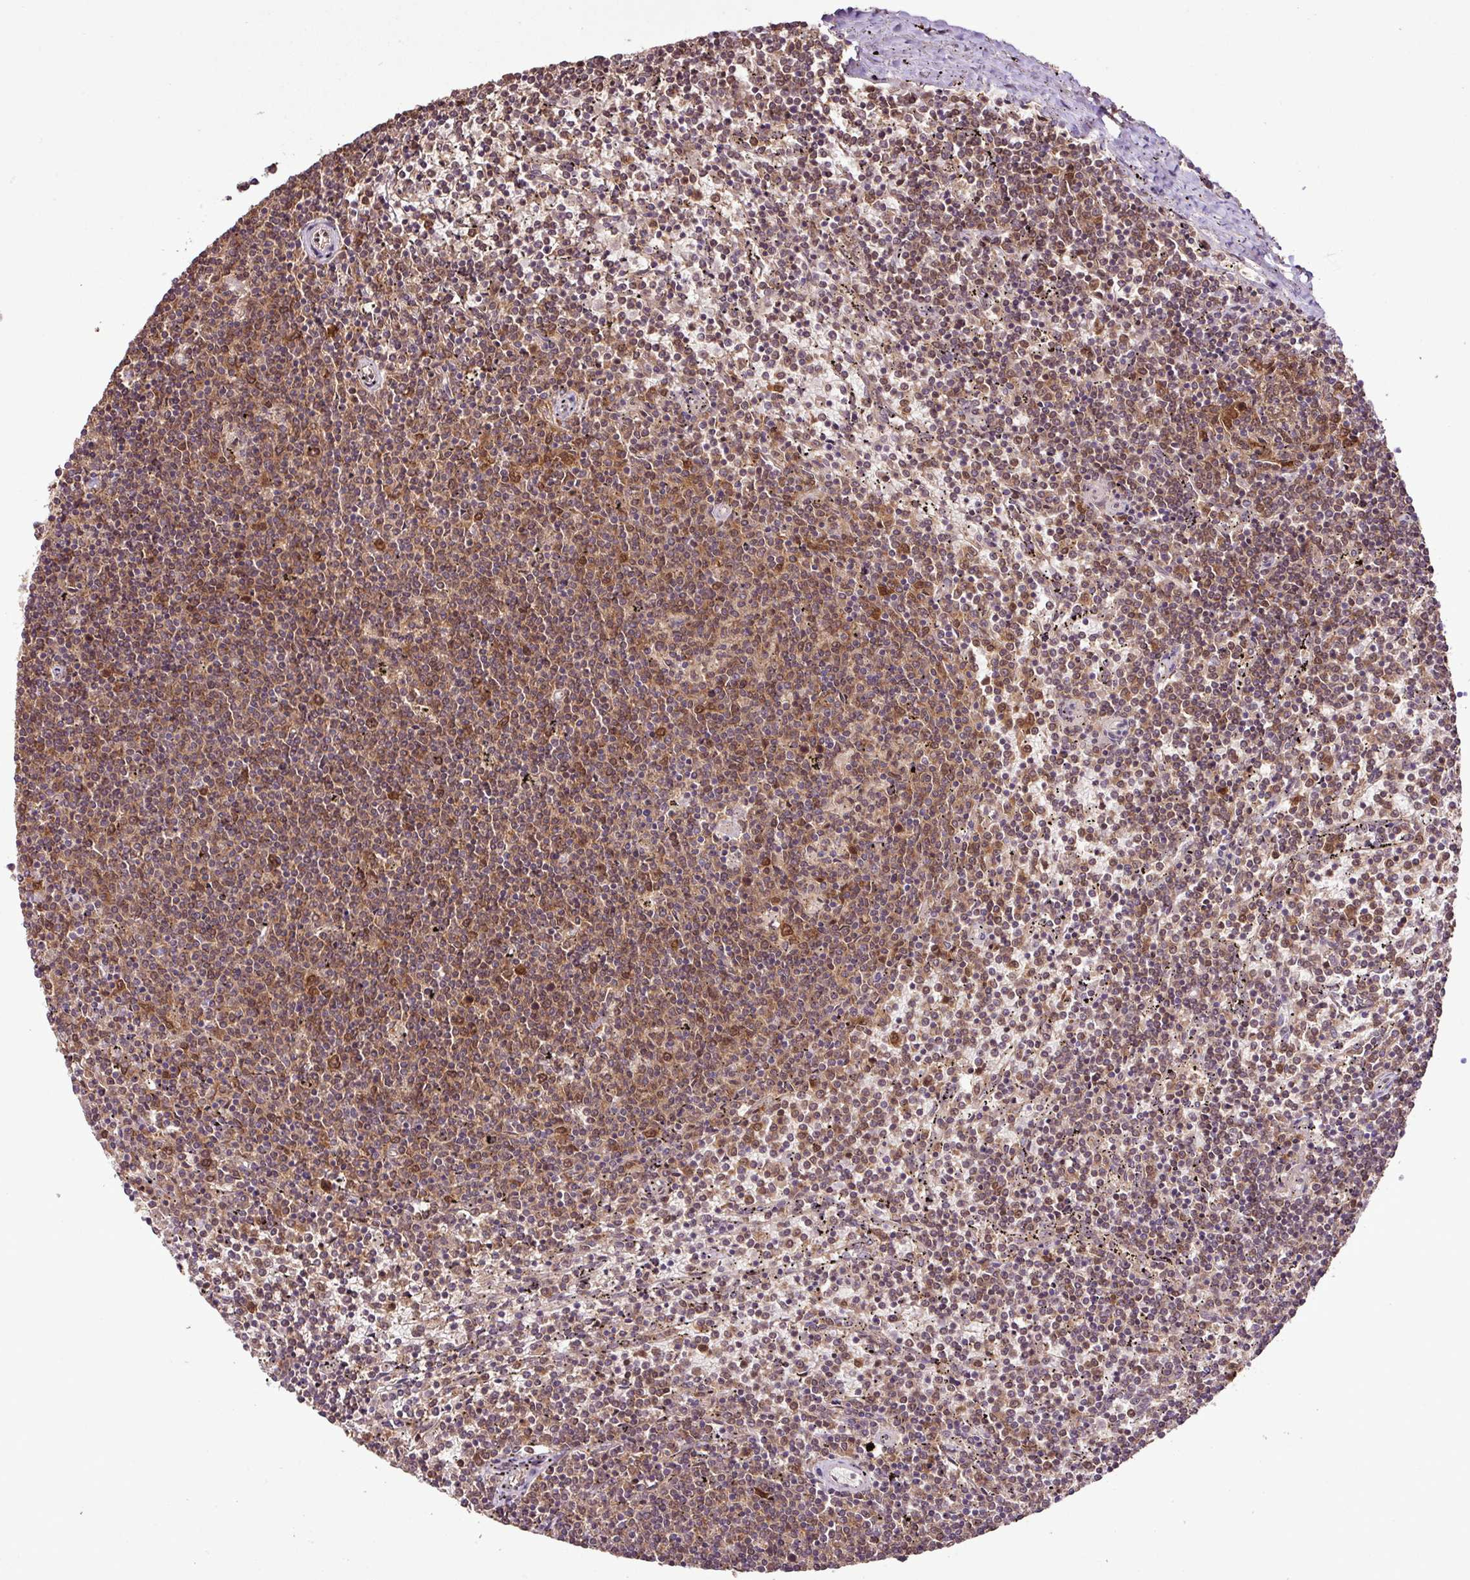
{"staining": {"intensity": "moderate", "quantity": ">75%", "location": "nuclear"}, "tissue": "lymphoma", "cell_type": "Tumor cells", "image_type": "cancer", "snomed": [{"axis": "morphology", "description": "Malignant lymphoma, non-Hodgkin's type, Low grade"}, {"axis": "topography", "description": "Spleen"}], "caption": "IHC of low-grade malignant lymphoma, non-Hodgkin's type shows medium levels of moderate nuclear positivity in approximately >75% of tumor cells.", "gene": "FAIM", "patient": {"sex": "female", "age": 50}}